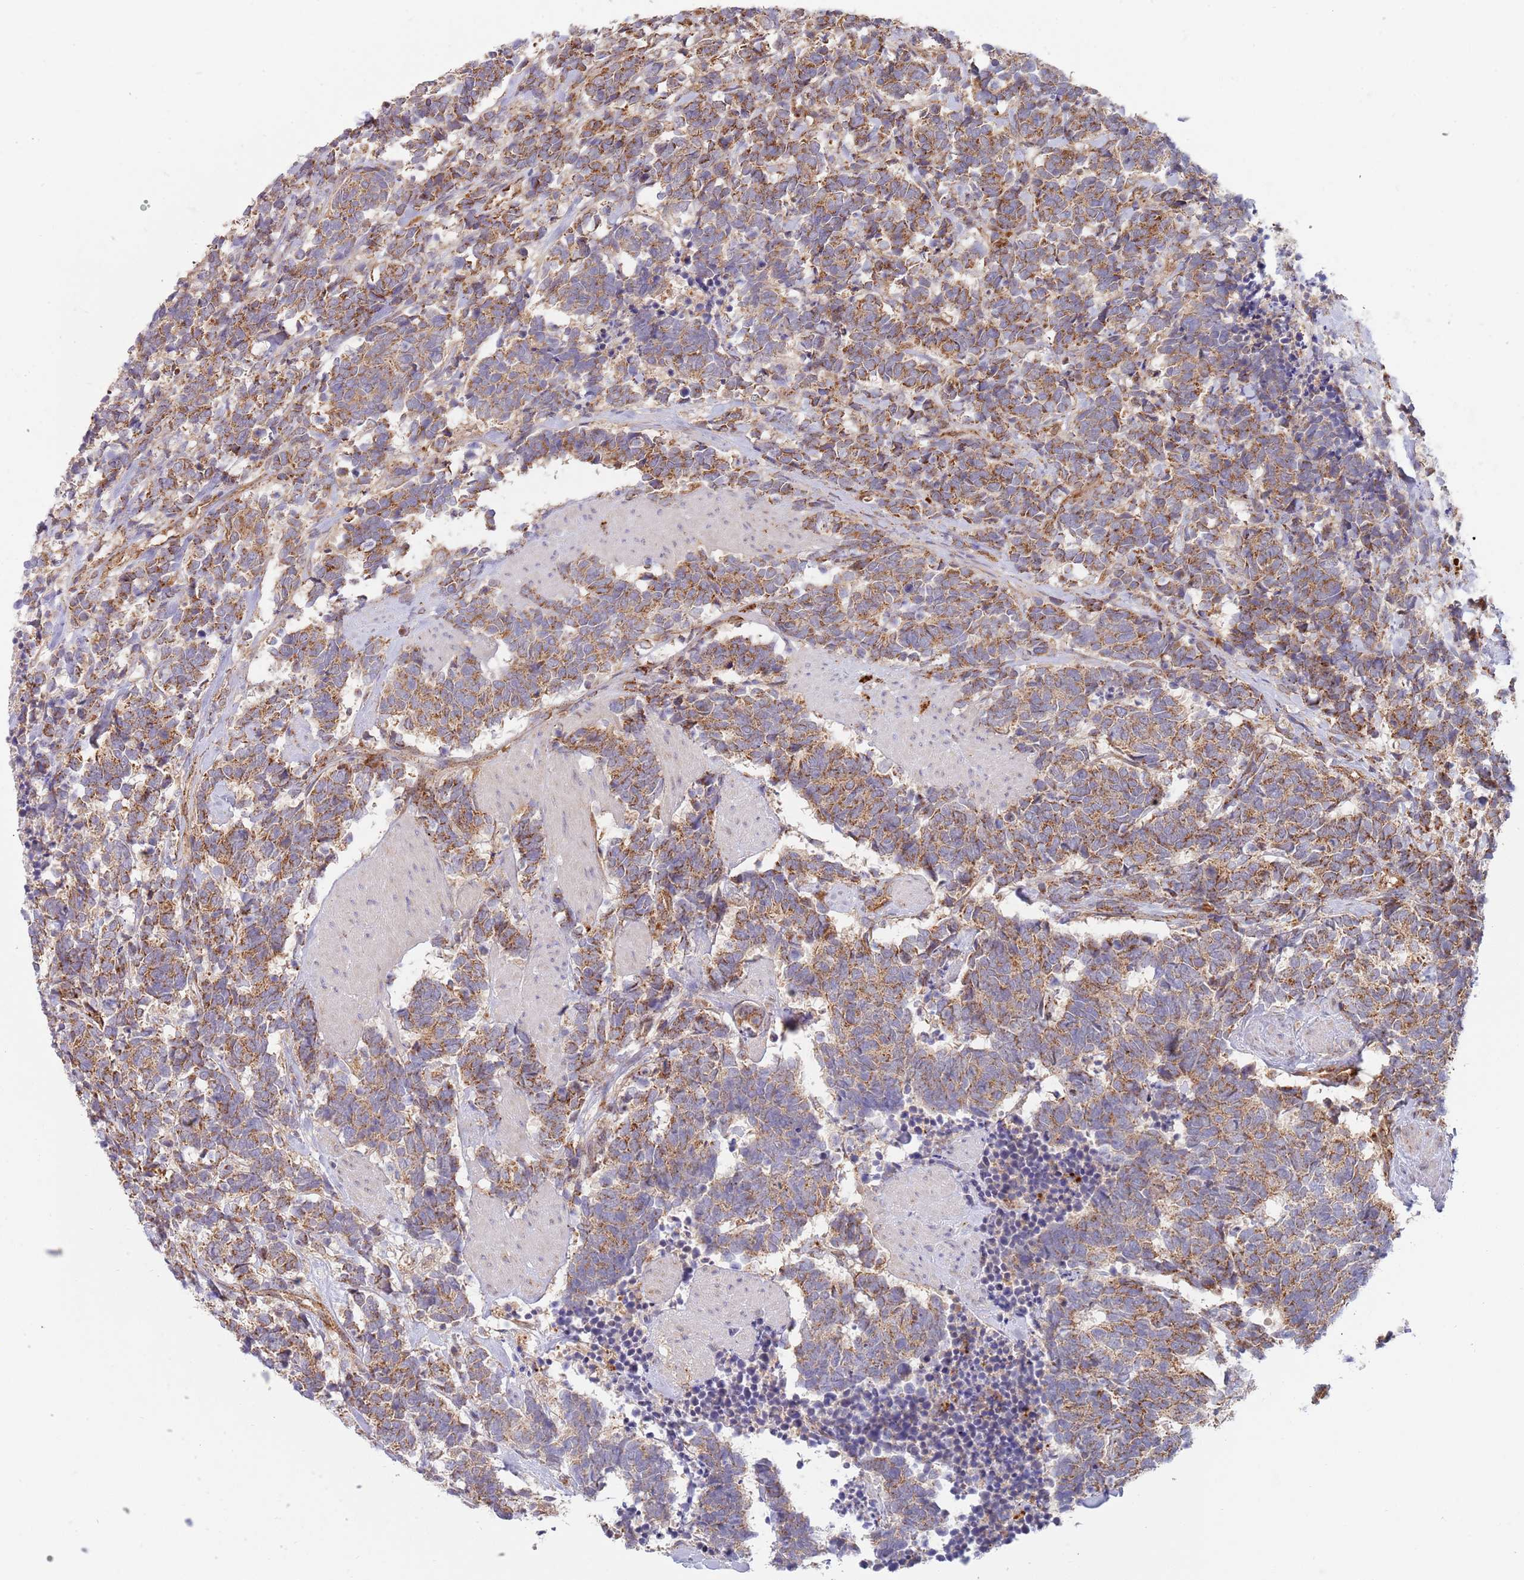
{"staining": {"intensity": "moderate", "quantity": ">75%", "location": "cytoplasmic/membranous"}, "tissue": "carcinoid", "cell_type": "Tumor cells", "image_type": "cancer", "snomed": [{"axis": "morphology", "description": "Carcinoma, NOS"}, {"axis": "morphology", "description": "Carcinoid, malignant, NOS"}, {"axis": "topography", "description": "Prostate"}], "caption": "Carcinoma stained with a protein marker displays moderate staining in tumor cells.", "gene": "GUK1", "patient": {"sex": "male", "age": 57}}